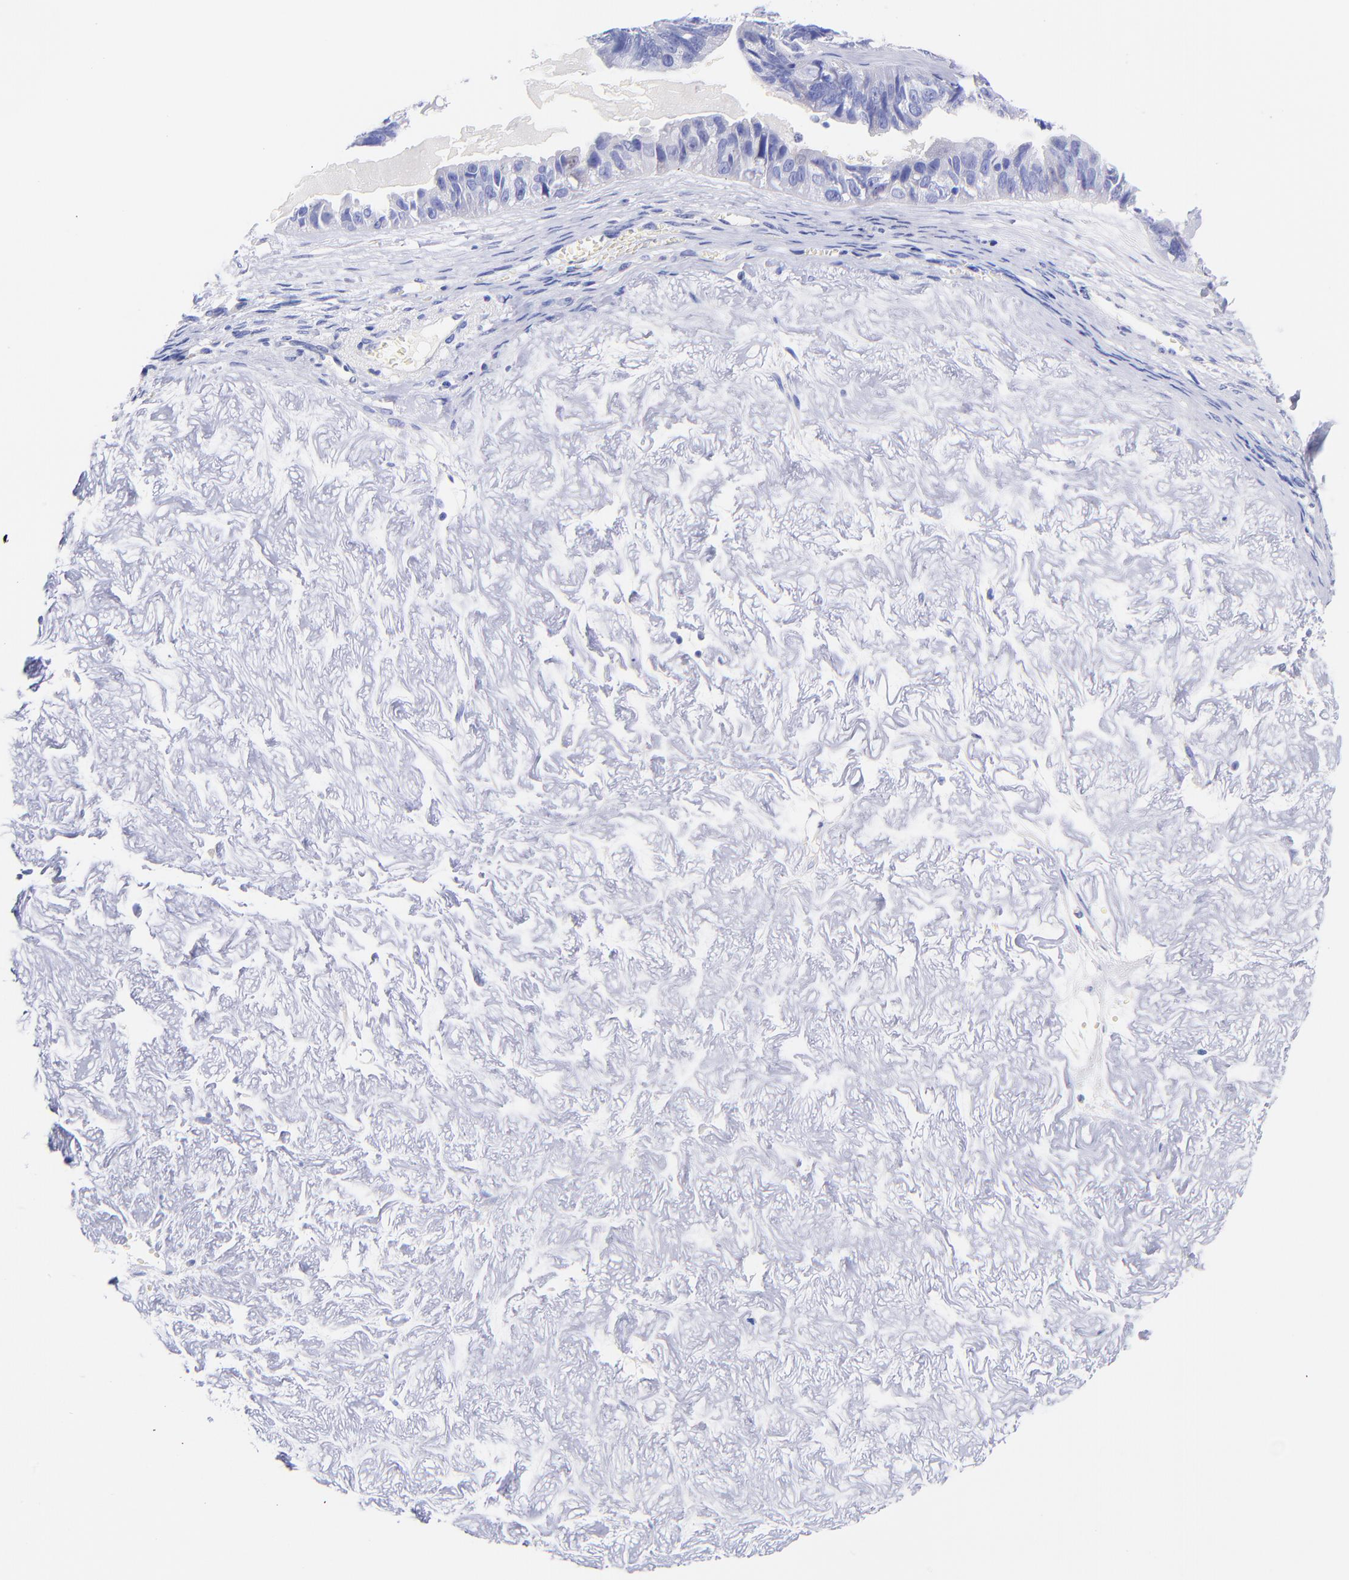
{"staining": {"intensity": "negative", "quantity": "none", "location": "none"}, "tissue": "ovarian cancer", "cell_type": "Tumor cells", "image_type": "cancer", "snomed": [{"axis": "morphology", "description": "Carcinoma, endometroid"}, {"axis": "topography", "description": "Ovary"}], "caption": "This is an IHC image of human endometroid carcinoma (ovarian). There is no staining in tumor cells.", "gene": "GPHN", "patient": {"sex": "female", "age": 85}}